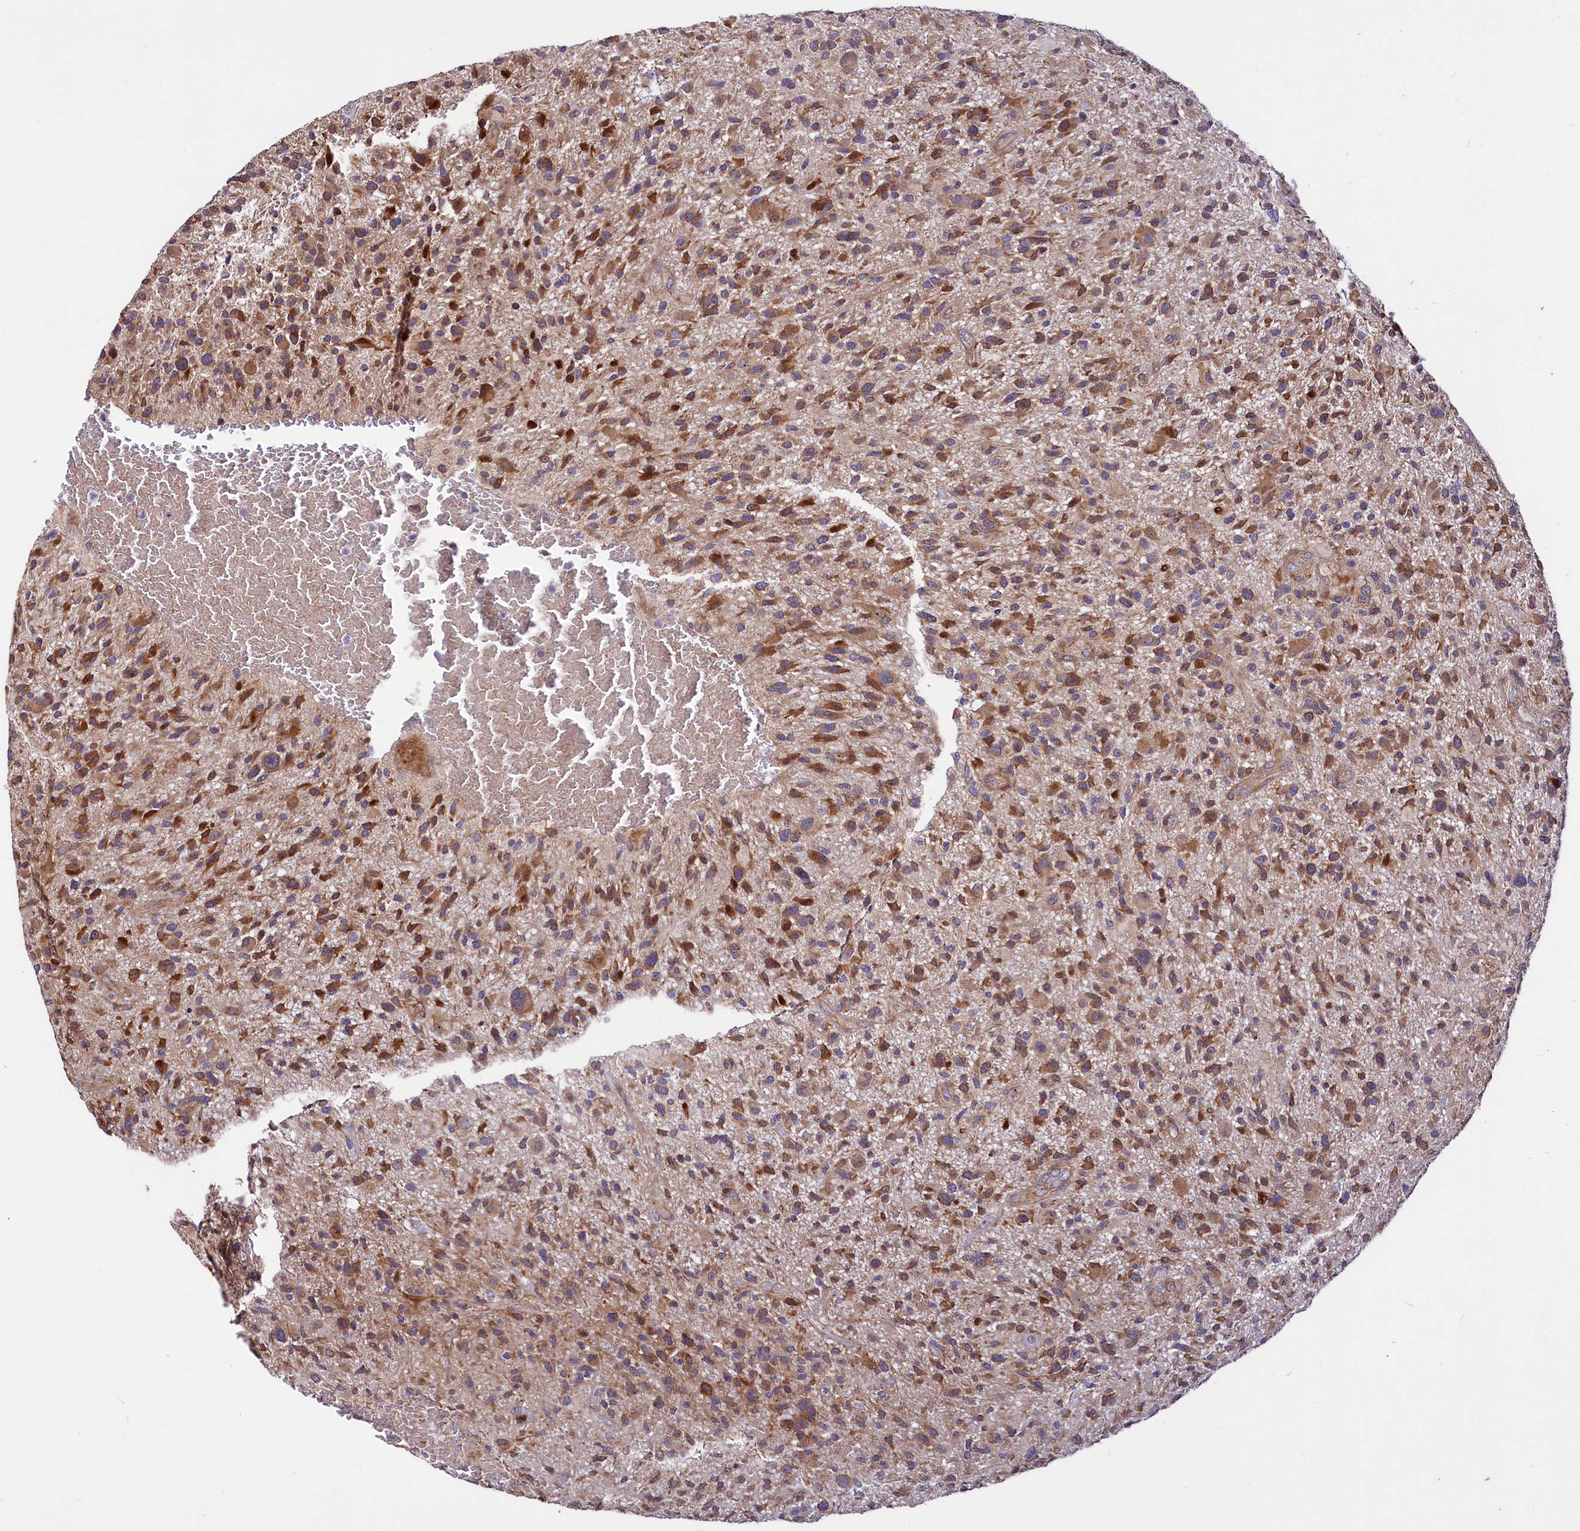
{"staining": {"intensity": "moderate", "quantity": ">75%", "location": "cytoplasmic/membranous"}, "tissue": "glioma", "cell_type": "Tumor cells", "image_type": "cancer", "snomed": [{"axis": "morphology", "description": "Glioma, malignant, High grade"}, {"axis": "topography", "description": "Brain"}], "caption": "Brown immunohistochemical staining in malignant glioma (high-grade) displays moderate cytoplasmic/membranous expression in approximately >75% of tumor cells.", "gene": "PDZRN3", "patient": {"sex": "male", "age": 47}}